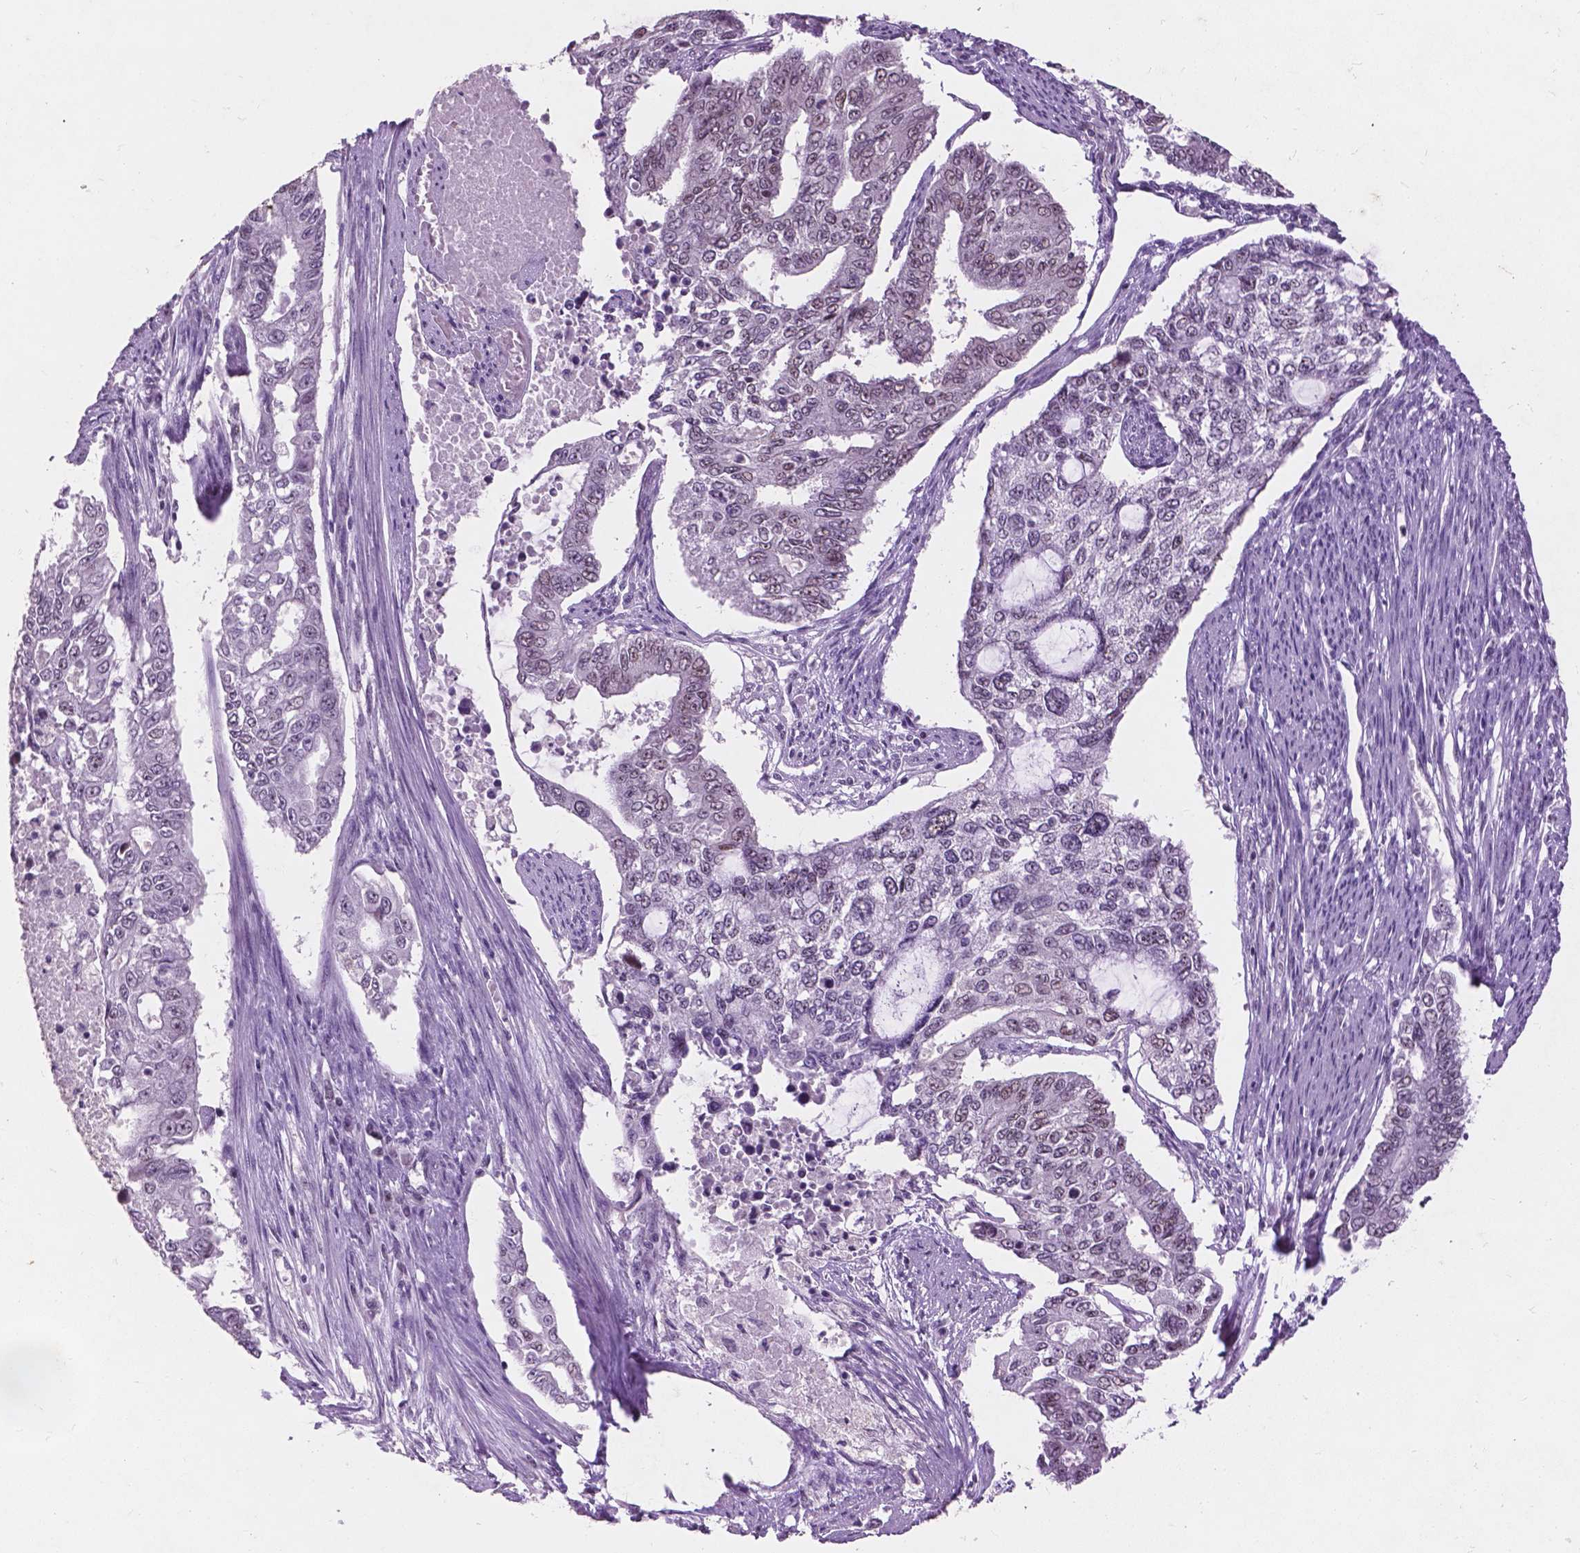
{"staining": {"intensity": "weak", "quantity": "<25%", "location": "nuclear"}, "tissue": "endometrial cancer", "cell_type": "Tumor cells", "image_type": "cancer", "snomed": [{"axis": "morphology", "description": "Adenocarcinoma, NOS"}, {"axis": "topography", "description": "Uterus"}], "caption": "Immunohistochemical staining of human endometrial cancer demonstrates no significant expression in tumor cells. The staining was performed using DAB (3,3'-diaminobenzidine) to visualize the protein expression in brown, while the nuclei were stained in blue with hematoxylin (Magnification: 20x).", "gene": "COIL", "patient": {"sex": "female", "age": 59}}